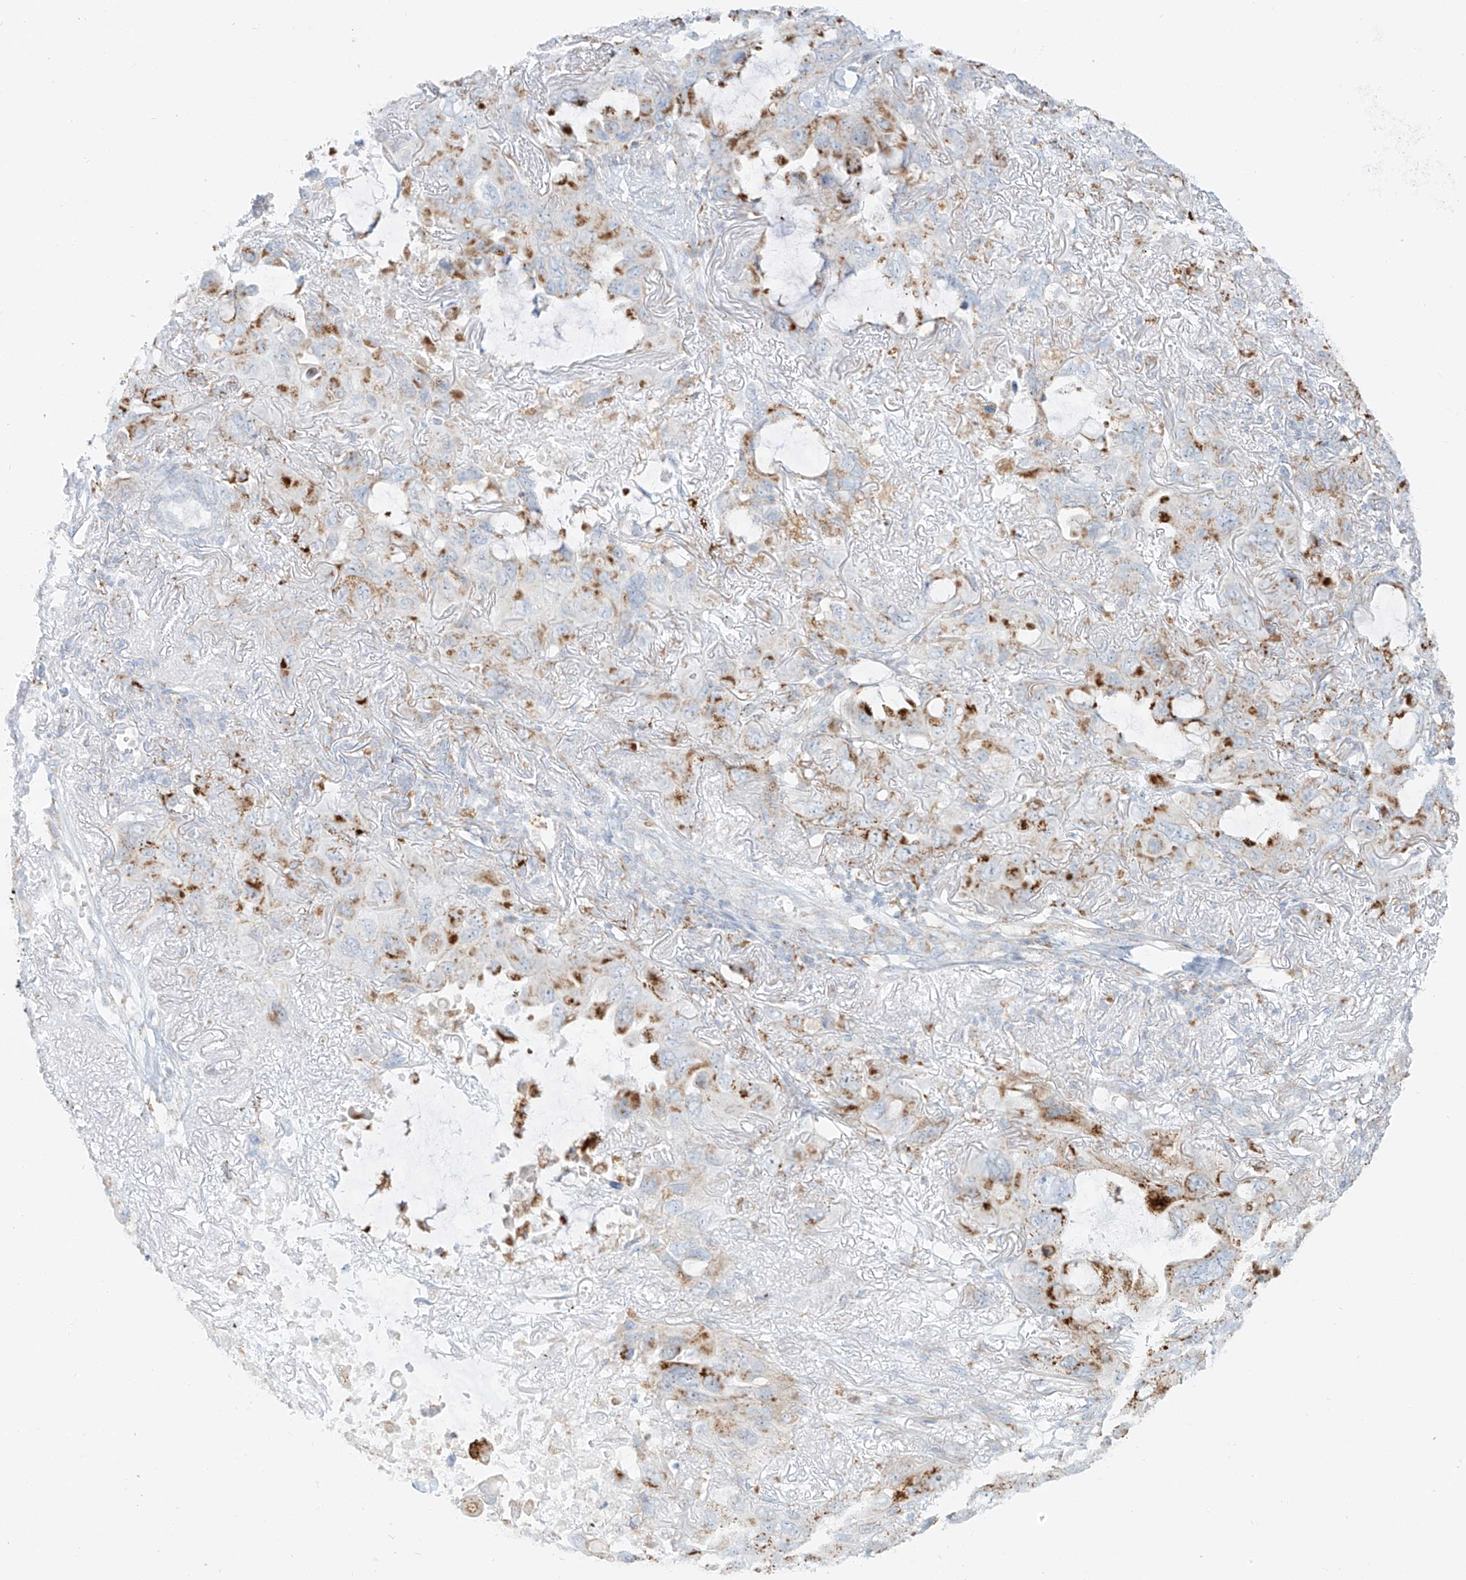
{"staining": {"intensity": "moderate", "quantity": ">75%", "location": "cytoplasmic/membranous"}, "tissue": "lung cancer", "cell_type": "Tumor cells", "image_type": "cancer", "snomed": [{"axis": "morphology", "description": "Squamous cell carcinoma, NOS"}, {"axis": "topography", "description": "Lung"}], "caption": "Protein expression analysis of human squamous cell carcinoma (lung) reveals moderate cytoplasmic/membranous positivity in approximately >75% of tumor cells. Ihc stains the protein in brown and the nuclei are stained blue.", "gene": "SLC35F6", "patient": {"sex": "female", "age": 73}}